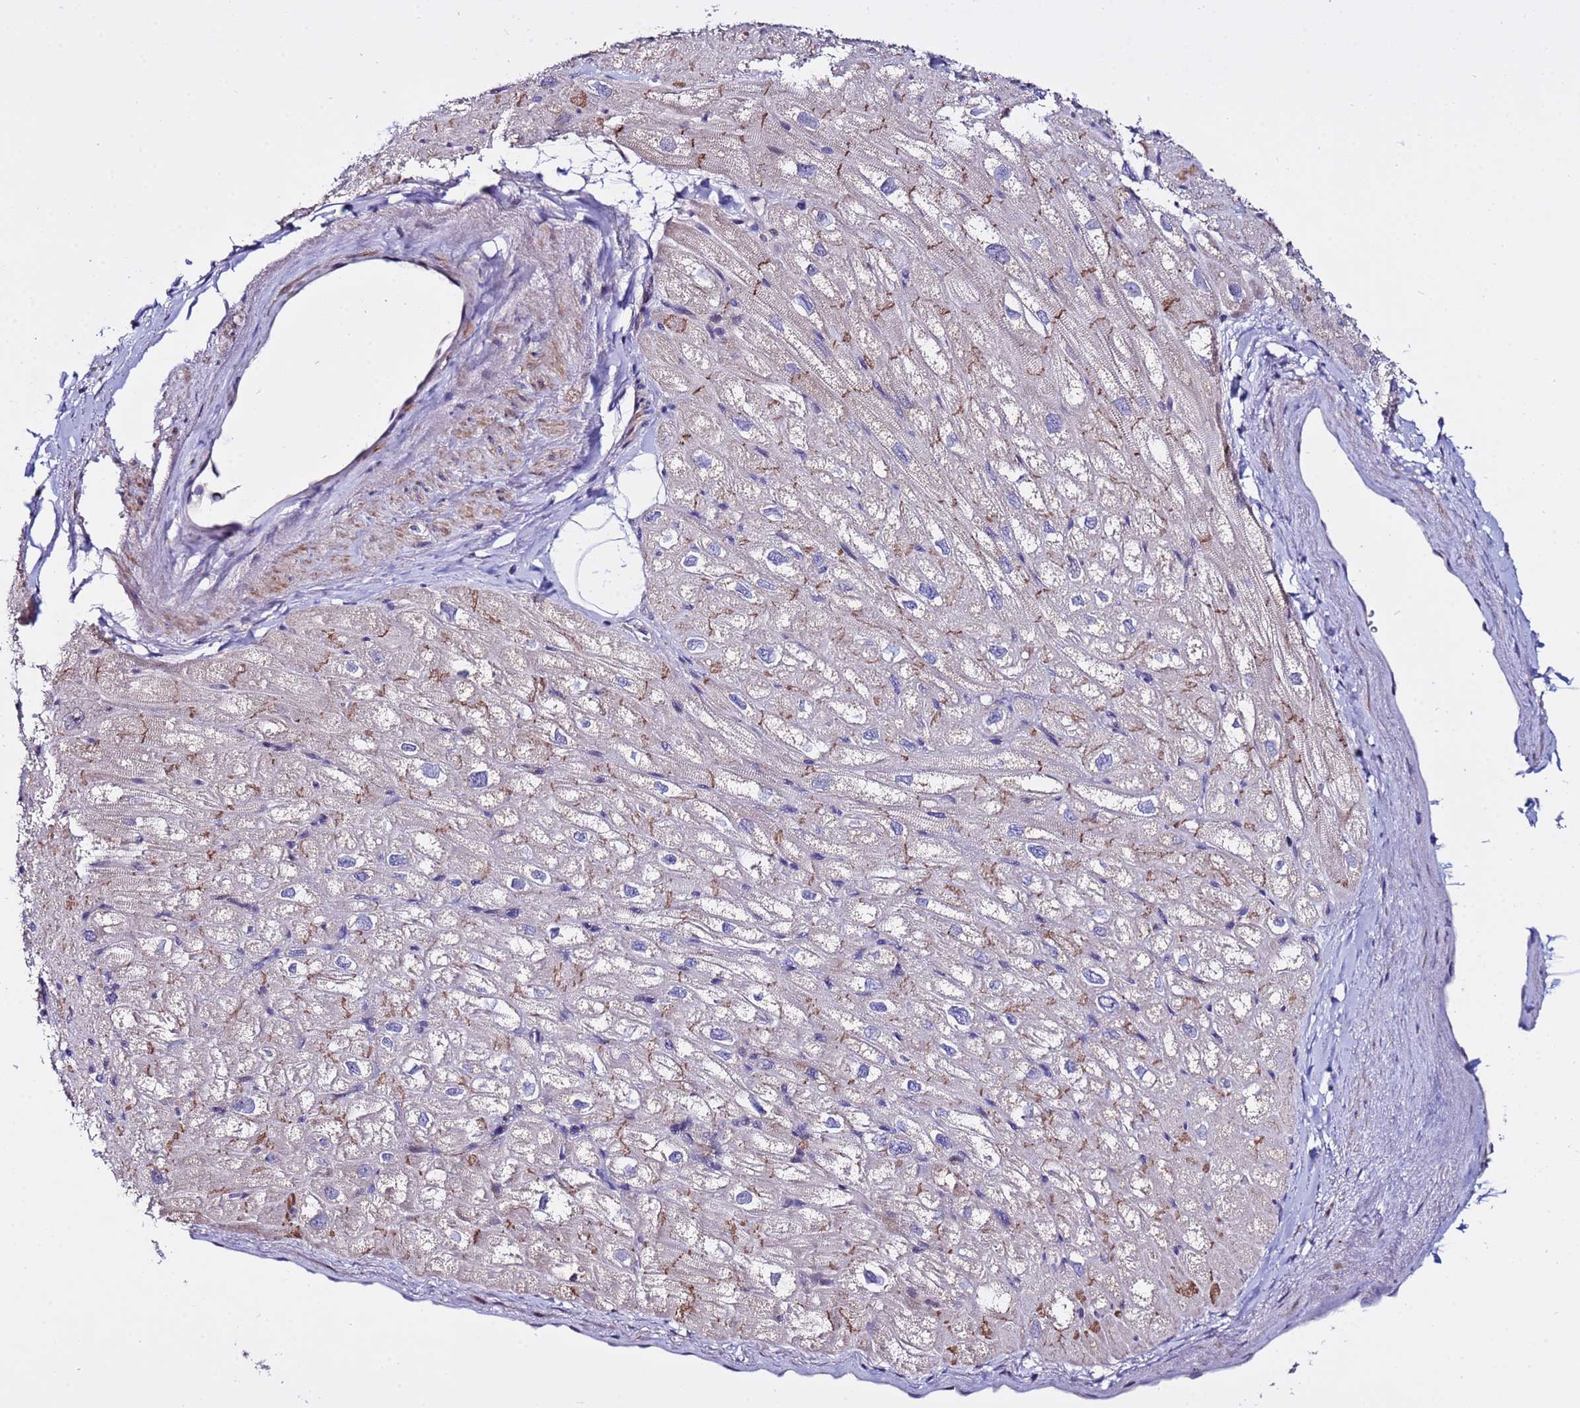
{"staining": {"intensity": "moderate", "quantity": "25%-75%", "location": "cytoplasmic/membranous"}, "tissue": "heart muscle", "cell_type": "Cardiomyocytes", "image_type": "normal", "snomed": [{"axis": "morphology", "description": "Normal tissue, NOS"}, {"axis": "topography", "description": "Heart"}], "caption": "Cardiomyocytes reveal moderate cytoplasmic/membranous positivity in about 25%-75% of cells in benign heart muscle.", "gene": "IGSF11", "patient": {"sex": "male", "age": 50}}